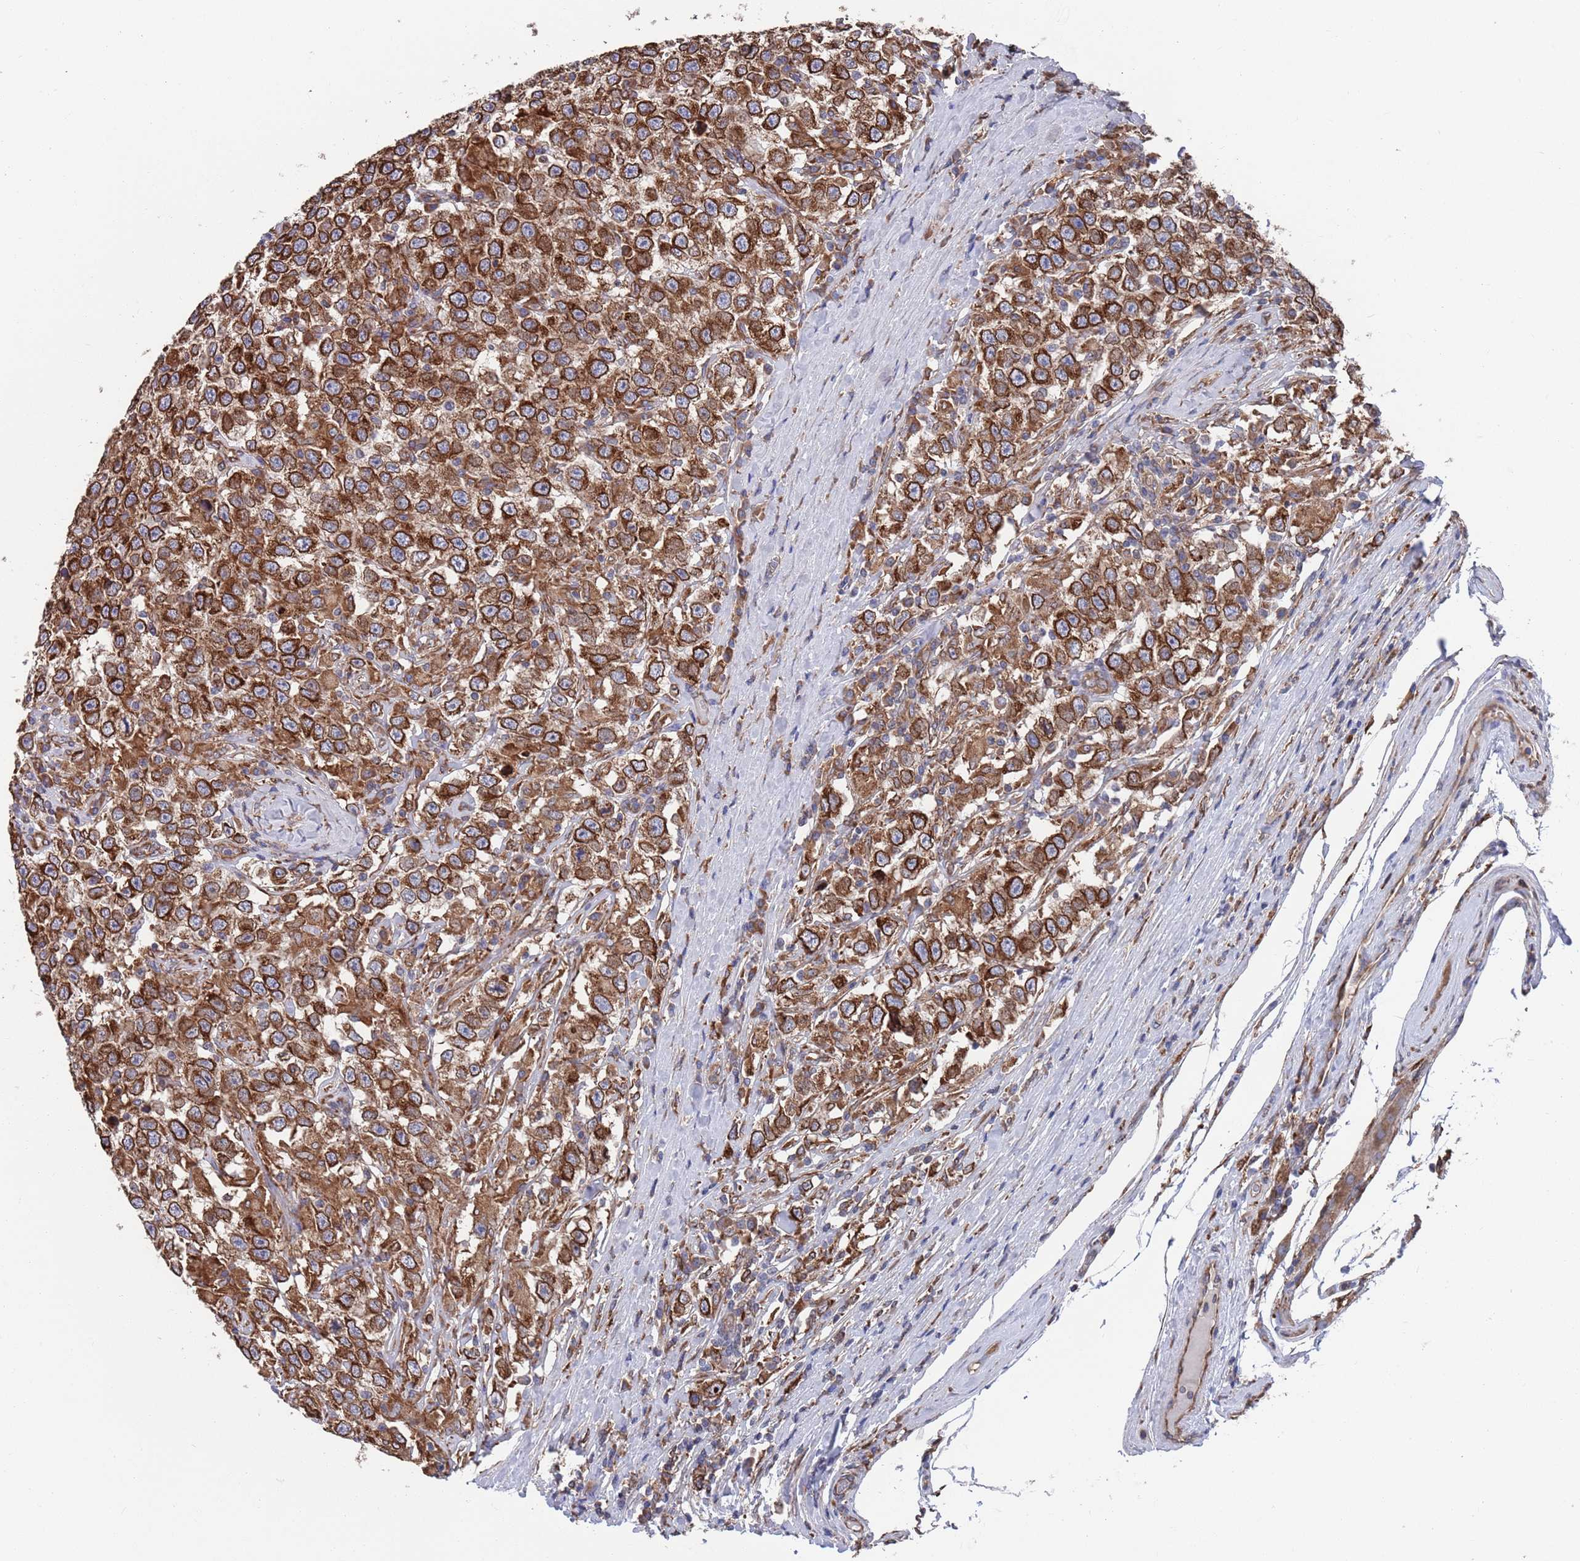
{"staining": {"intensity": "strong", "quantity": ">75%", "location": "cytoplasmic/membranous"}, "tissue": "testis cancer", "cell_type": "Tumor cells", "image_type": "cancer", "snomed": [{"axis": "morphology", "description": "Seminoma, NOS"}, {"axis": "topography", "description": "Testis"}], "caption": "Testis cancer (seminoma) tissue shows strong cytoplasmic/membranous positivity in about >75% of tumor cells, visualized by immunohistochemistry.", "gene": "GID8", "patient": {"sex": "male", "age": 41}}